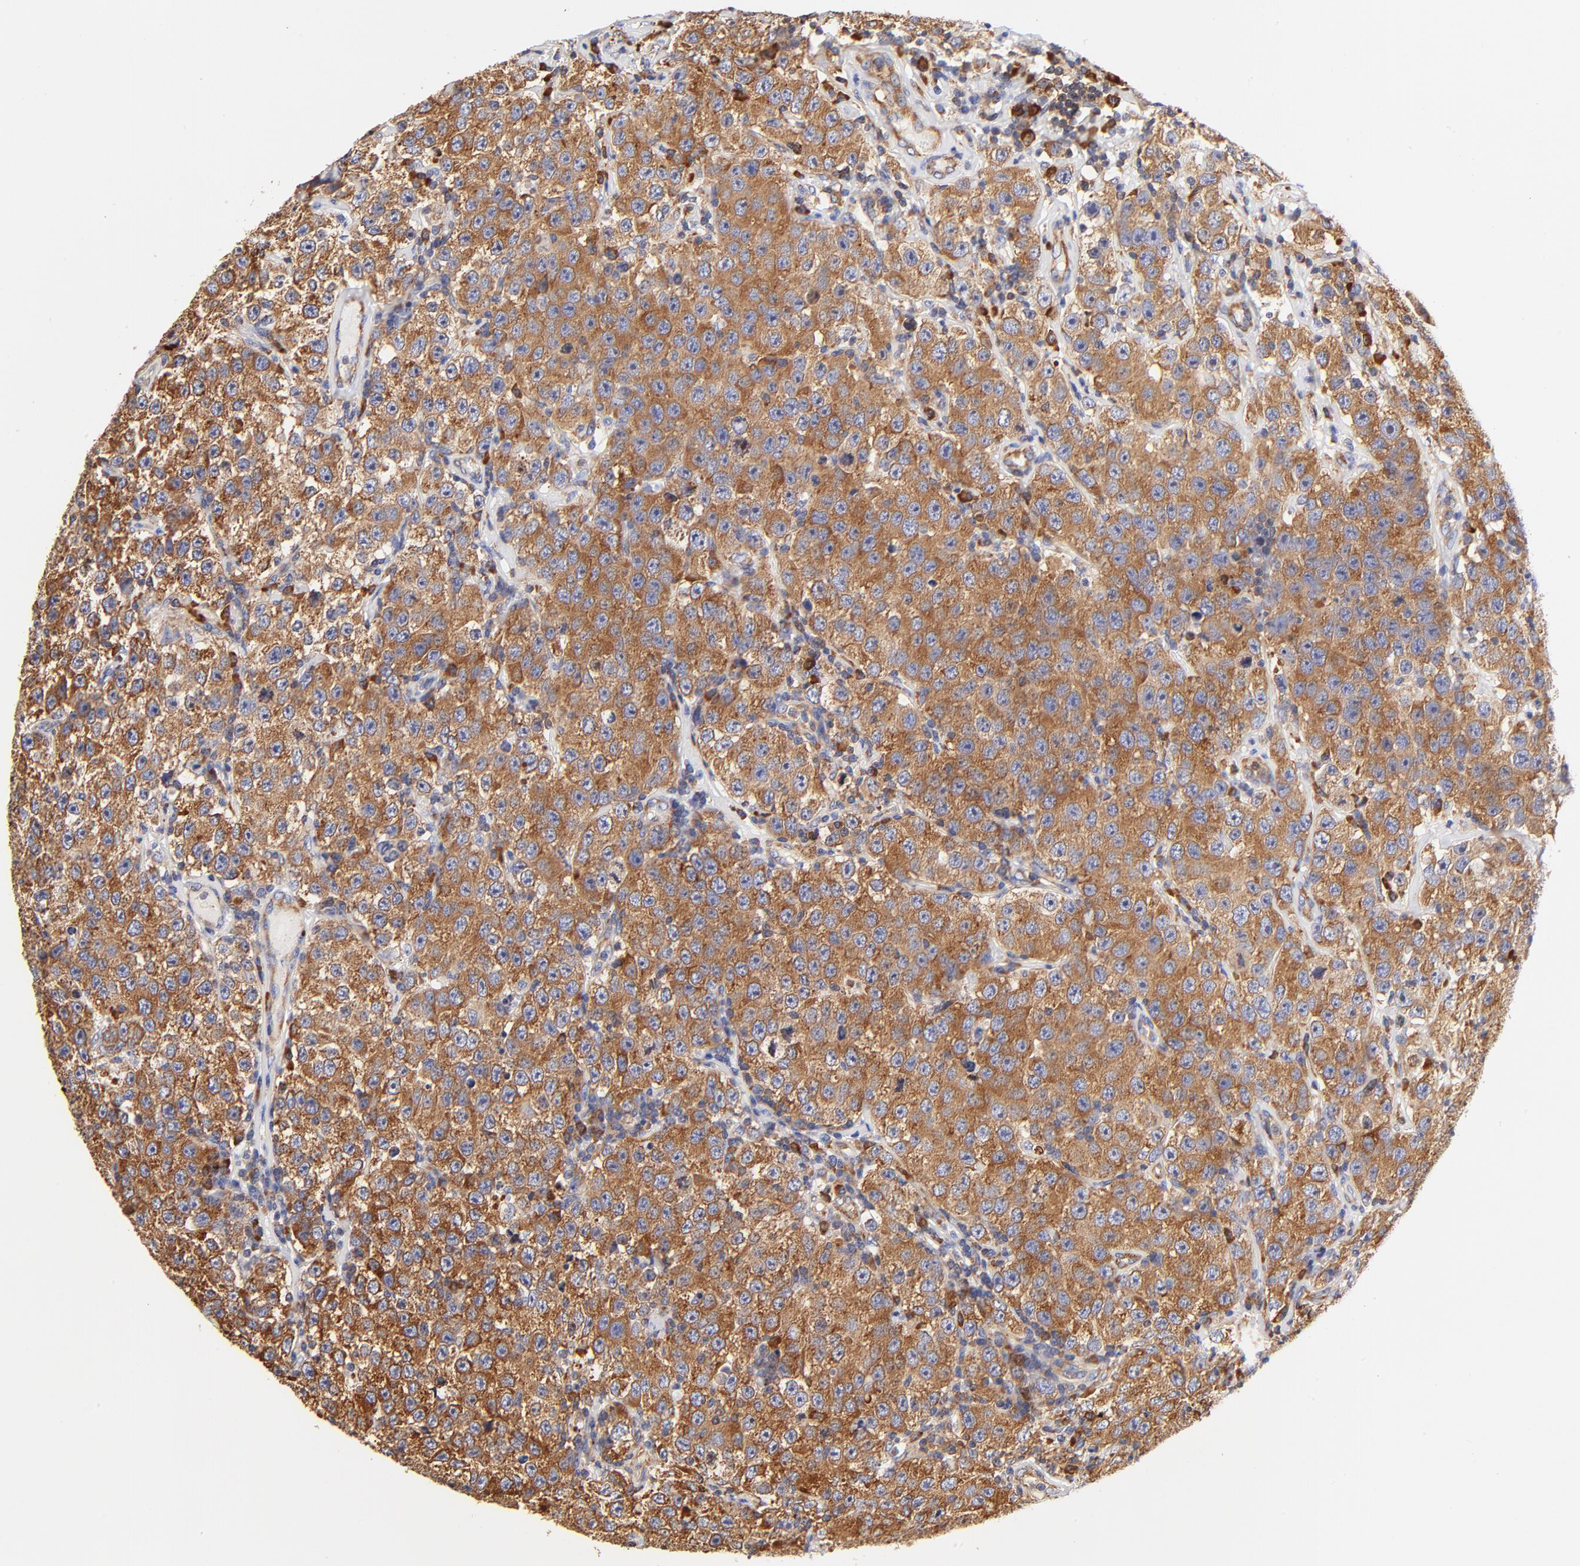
{"staining": {"intensity": "moderate", "quantity": ">75%", "location": "cytoplasmic/membranous"}, "tissue": "testis cancer", "cell_type": "Tumor cells", "image_type": "cancer", "snomed": [{"axis": "morphology", "description": "Seminoma, NOS"}, {"axis": "topography", "description": "Testis"}], "caption": "Testis cancer stained for a protein (brown) exhibits moderate cytoplasmic/membranous positive staining in about >75% of tumor cells.", "gene": "RPL27", "patient": {"sex": "male", "age": 52}}